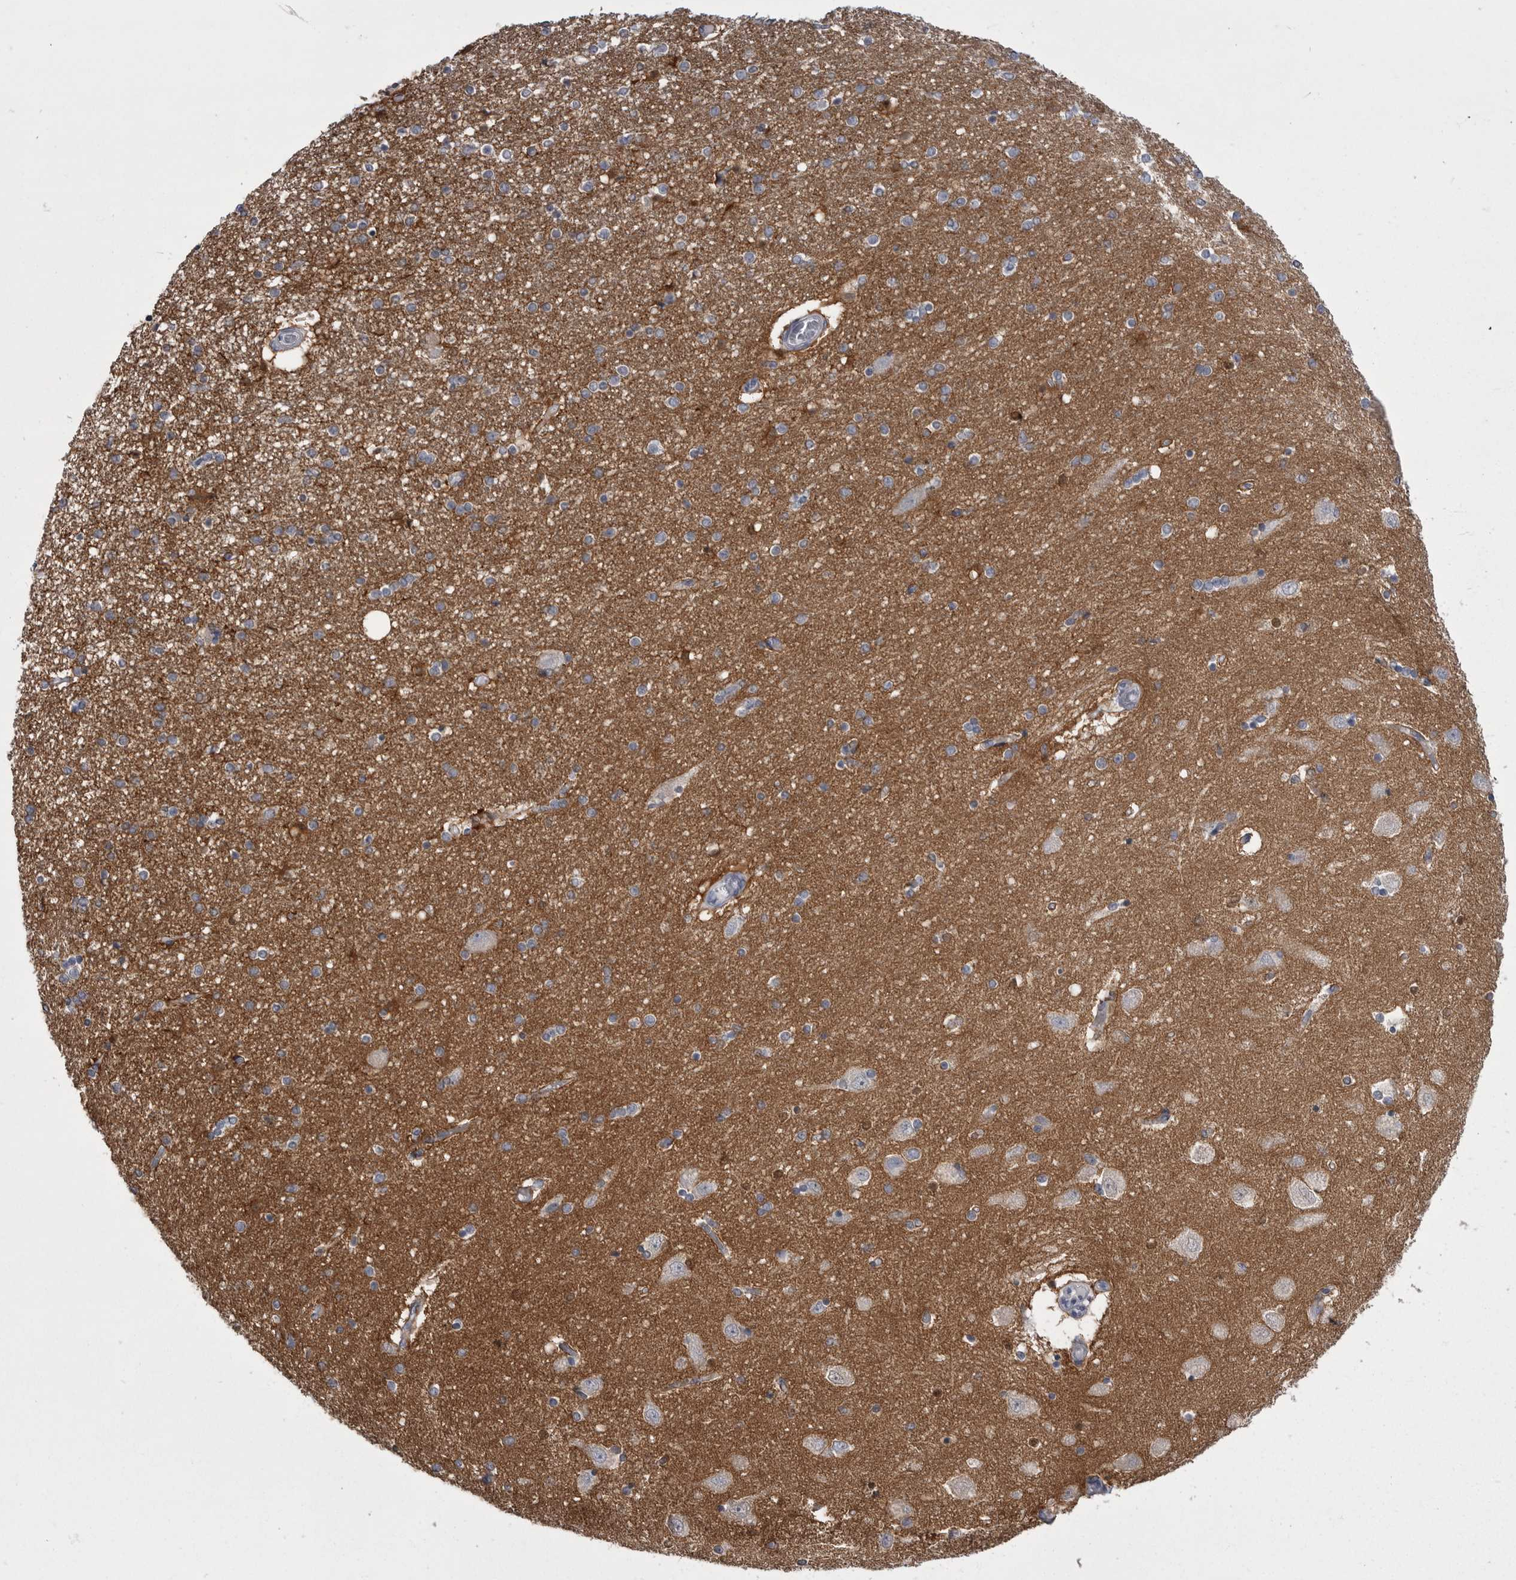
{"staining": {"intensity": "moderate", "quantity": "<25%", "location": "nuclear"}, "tissue": "hippocampus", "cell_type": "Glial cells", "image_type": "normal", "snomed": [{"axis": "morphology", "description": "Normal tissue, NOS"}, {"axis": "topography", "description": "Hippocampus"}], "caption": "The immunohistochemical stain labels moderate nuclear positivity in glial cells of normal hippocampus.", "gene": "ANK2", "patient": {"sex": "female", "age": 54}}